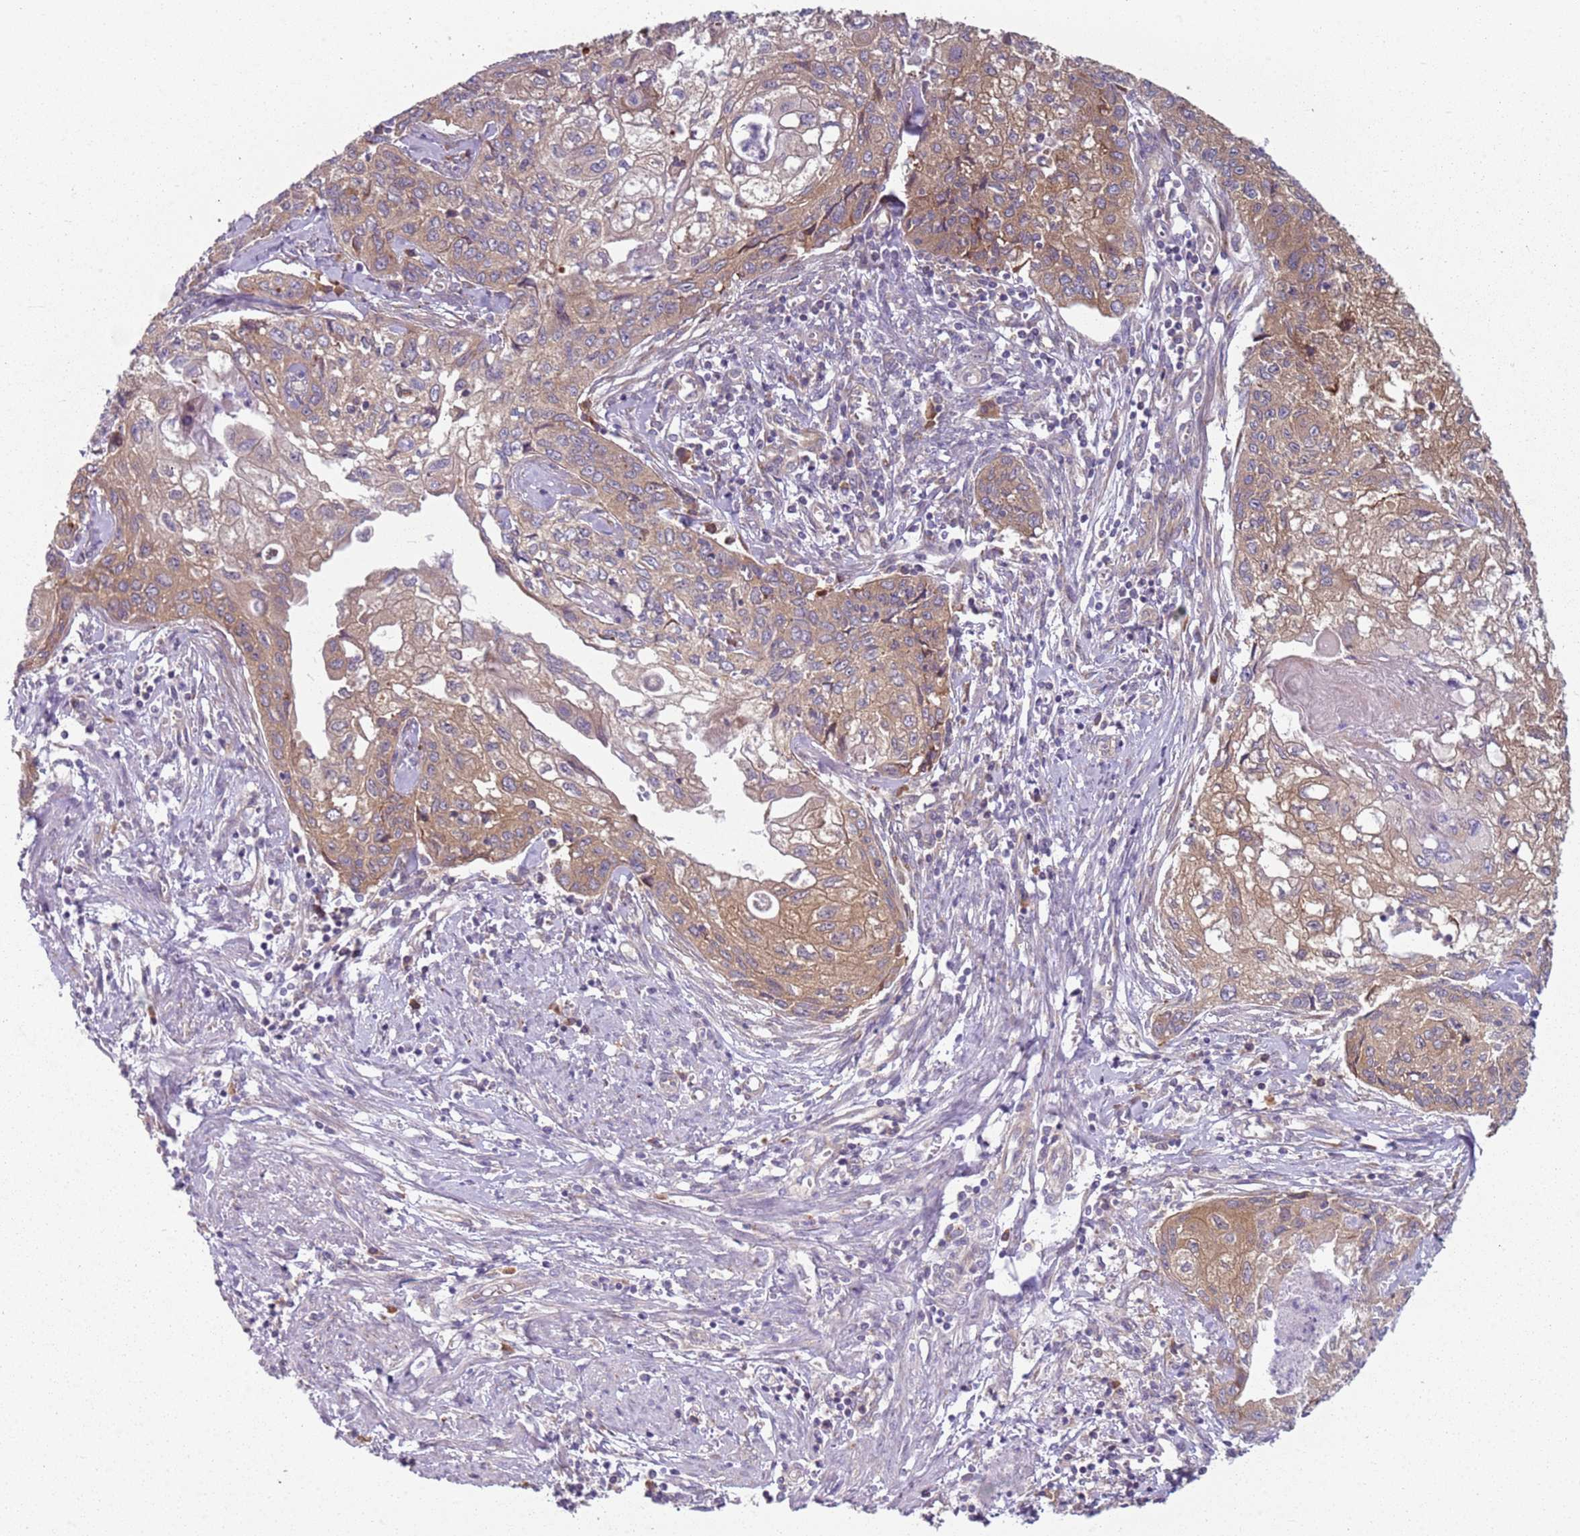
{"staining": {"intensity": "moderate", "quantity": ">75%", "location": "cytoplasmic/membranous"}, "tissue": "cervical cancer", "cell_type": "Tumor cells", "image_type": "cancer", "snomed": [{"axis": "morphology", "description": "Squamous cell carcinoma, NOS"}, {"axis": "topography", "description": "Cervix"}], "caption": "The micrograph displays staining of cervical squamous cell carcinoma, revealing moderate cytoplasmic/membranous protein expression (brown color) within tumor cells. The staining is performed using DAB brown chromogen to label protein expression. The nuclei are counter-stained blue using hematoxylin.", "gene": "RPS28", "patient": {"sex": "female", "age": 67}}